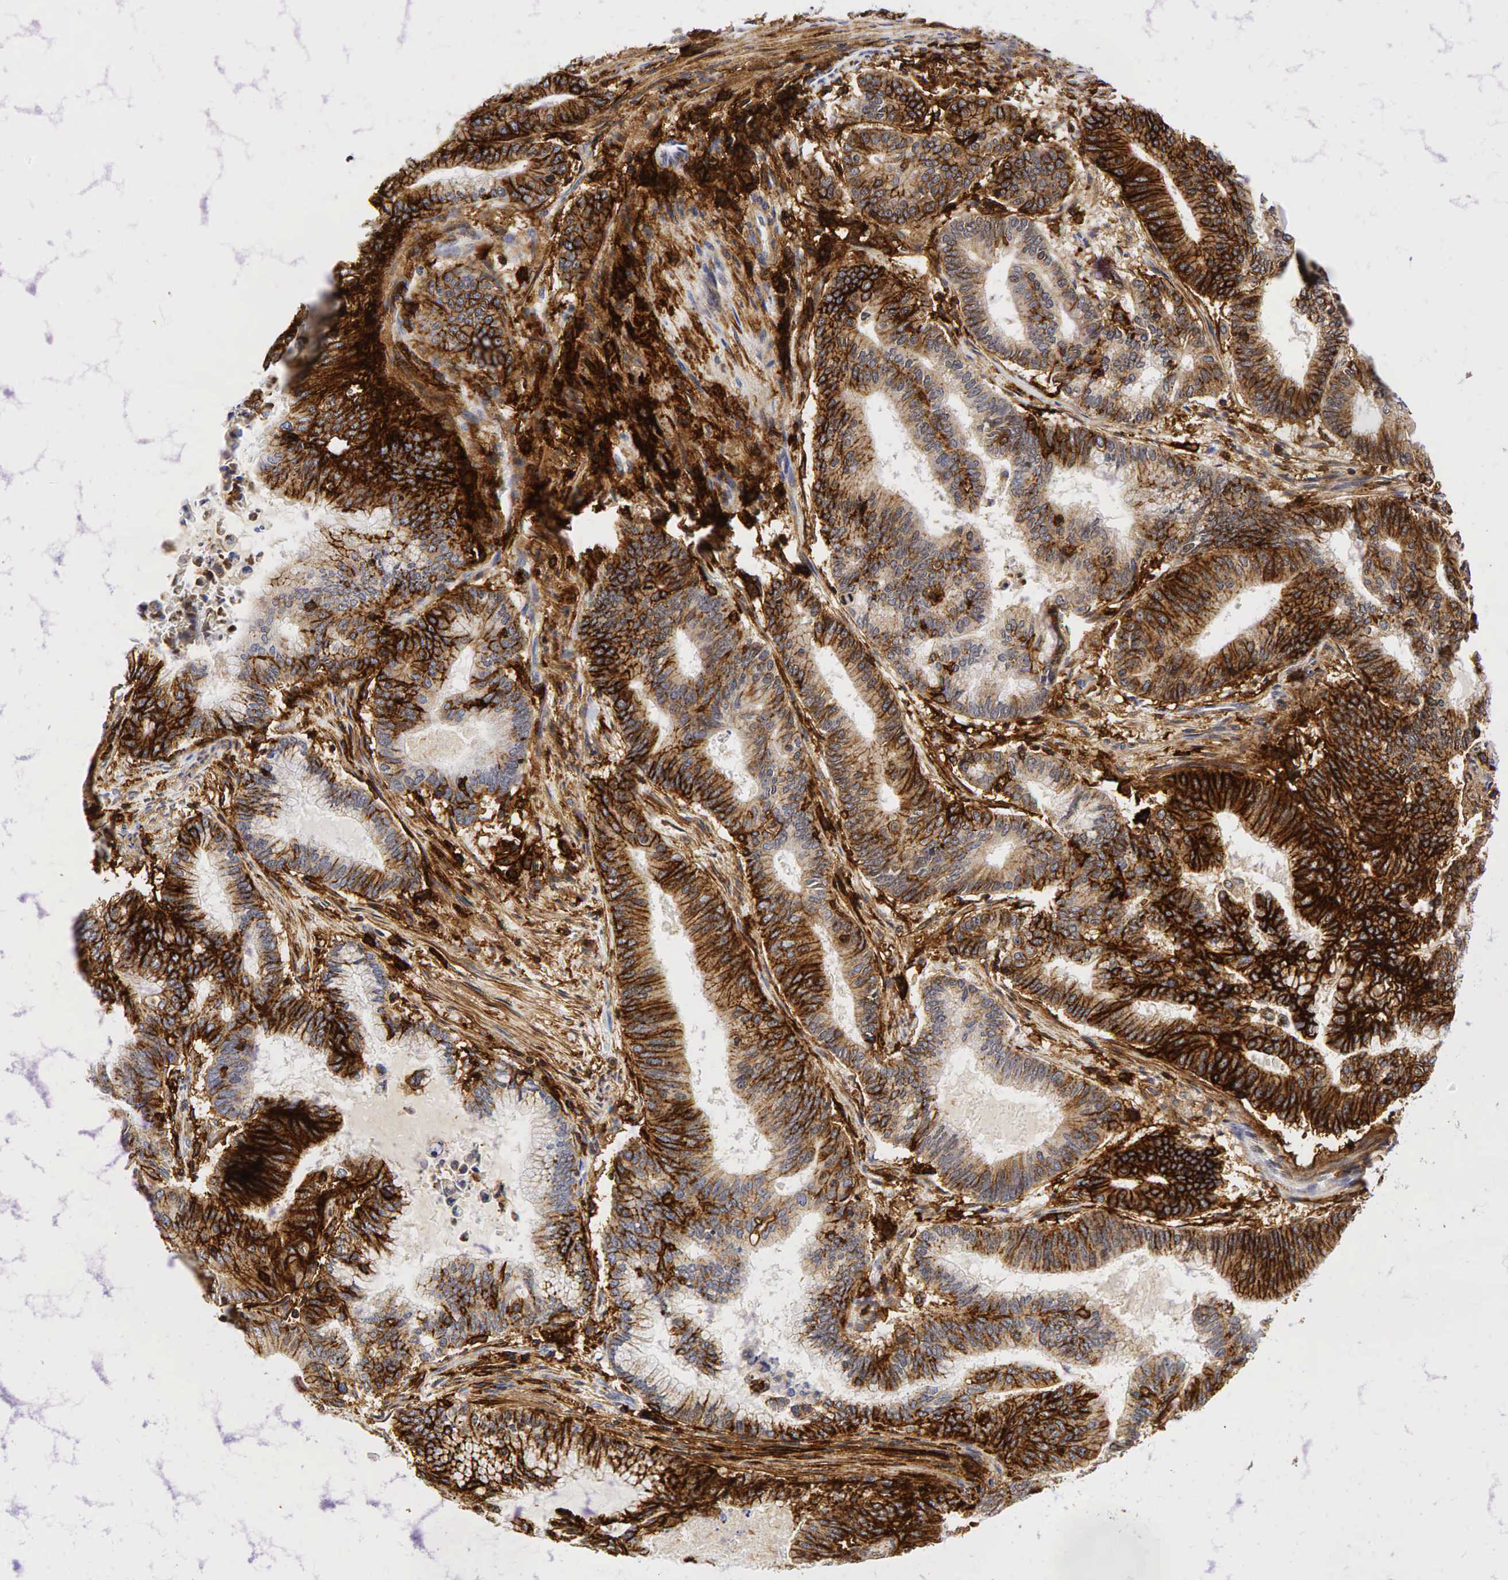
{"staining": {"intensity": "moderate", "quantity": "25%-75%", "location": "cytoplasmic/membranous"}, "tissue": "endometrial cancer", "cell_type": "Tumor cells", "image_type": "cancer", "snomed": [{"axis": "morphology", "description": "Adenocarcinoma, NOS"}, {"axis": "topography", "description": "Endometrium"}], "caption": "An immunohistochemistry histopathology image of neoplastic tissue is shown. Protein staining in brown labels moderate cytoplasmic/membranous positivity in endometrial cancer within tumor cells.", "gene": "CD44", "patient": {"sex": "female", "age": 63}}